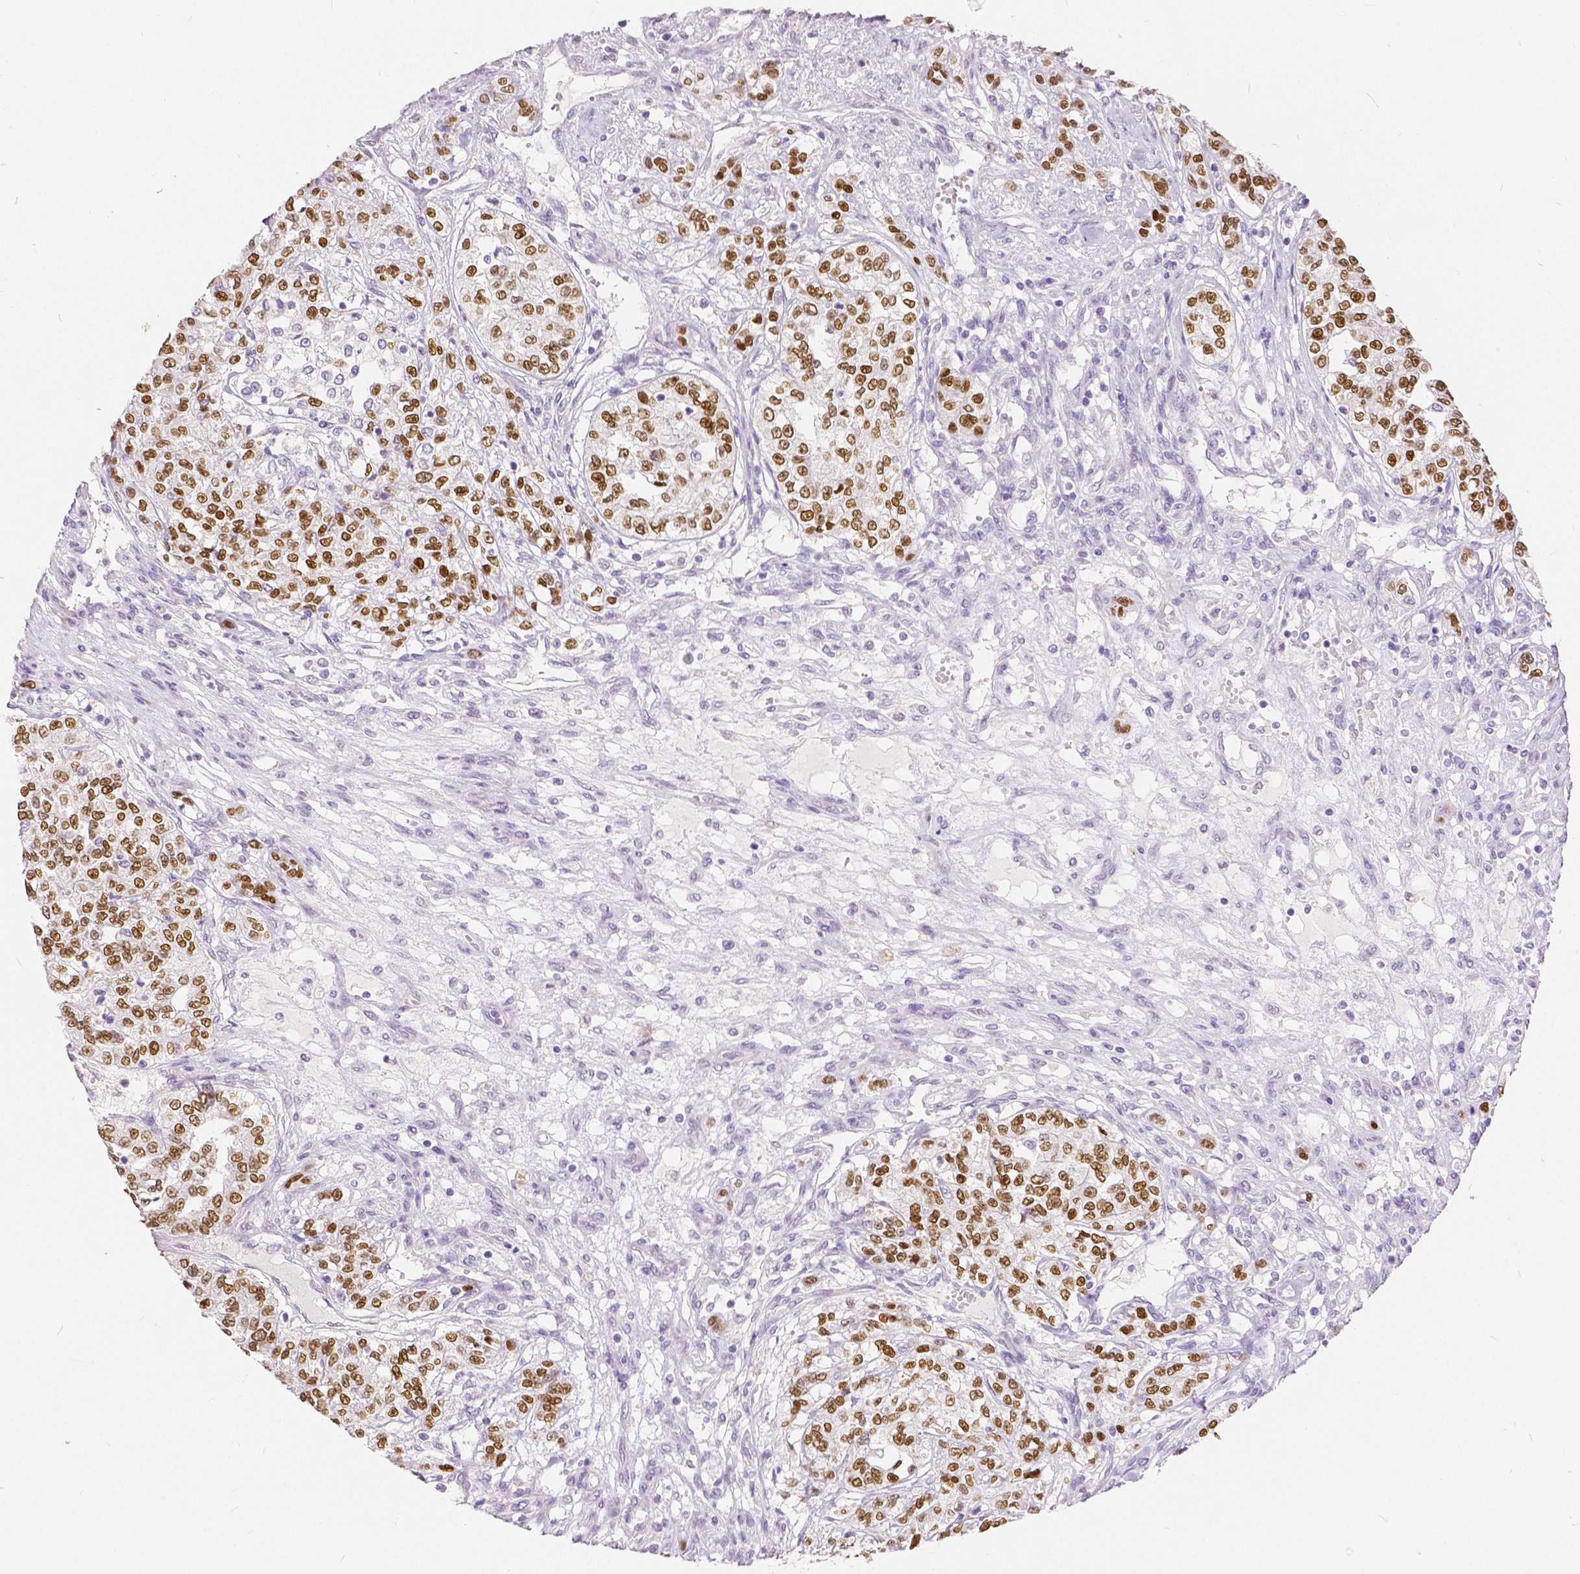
{"staining": {"intensity": "strong", "quantity": ">75%", "location": "nuclear"}, "tissue": "renal cancer", "cell_type": "Tumor cells", "image_type": "cancer", "snomed": [{"axis": "morphology", "description": "Adenocarcinoma, NOS"}, {"axis": "topography", "description": "Kidney"}], "caption": "Protein expression analysis of human renal cancer reveals strong nuclear staining in about >75% of tumor cells.", "gene": "HNF1B", "patient": {"sex": "female", "age": 63}}